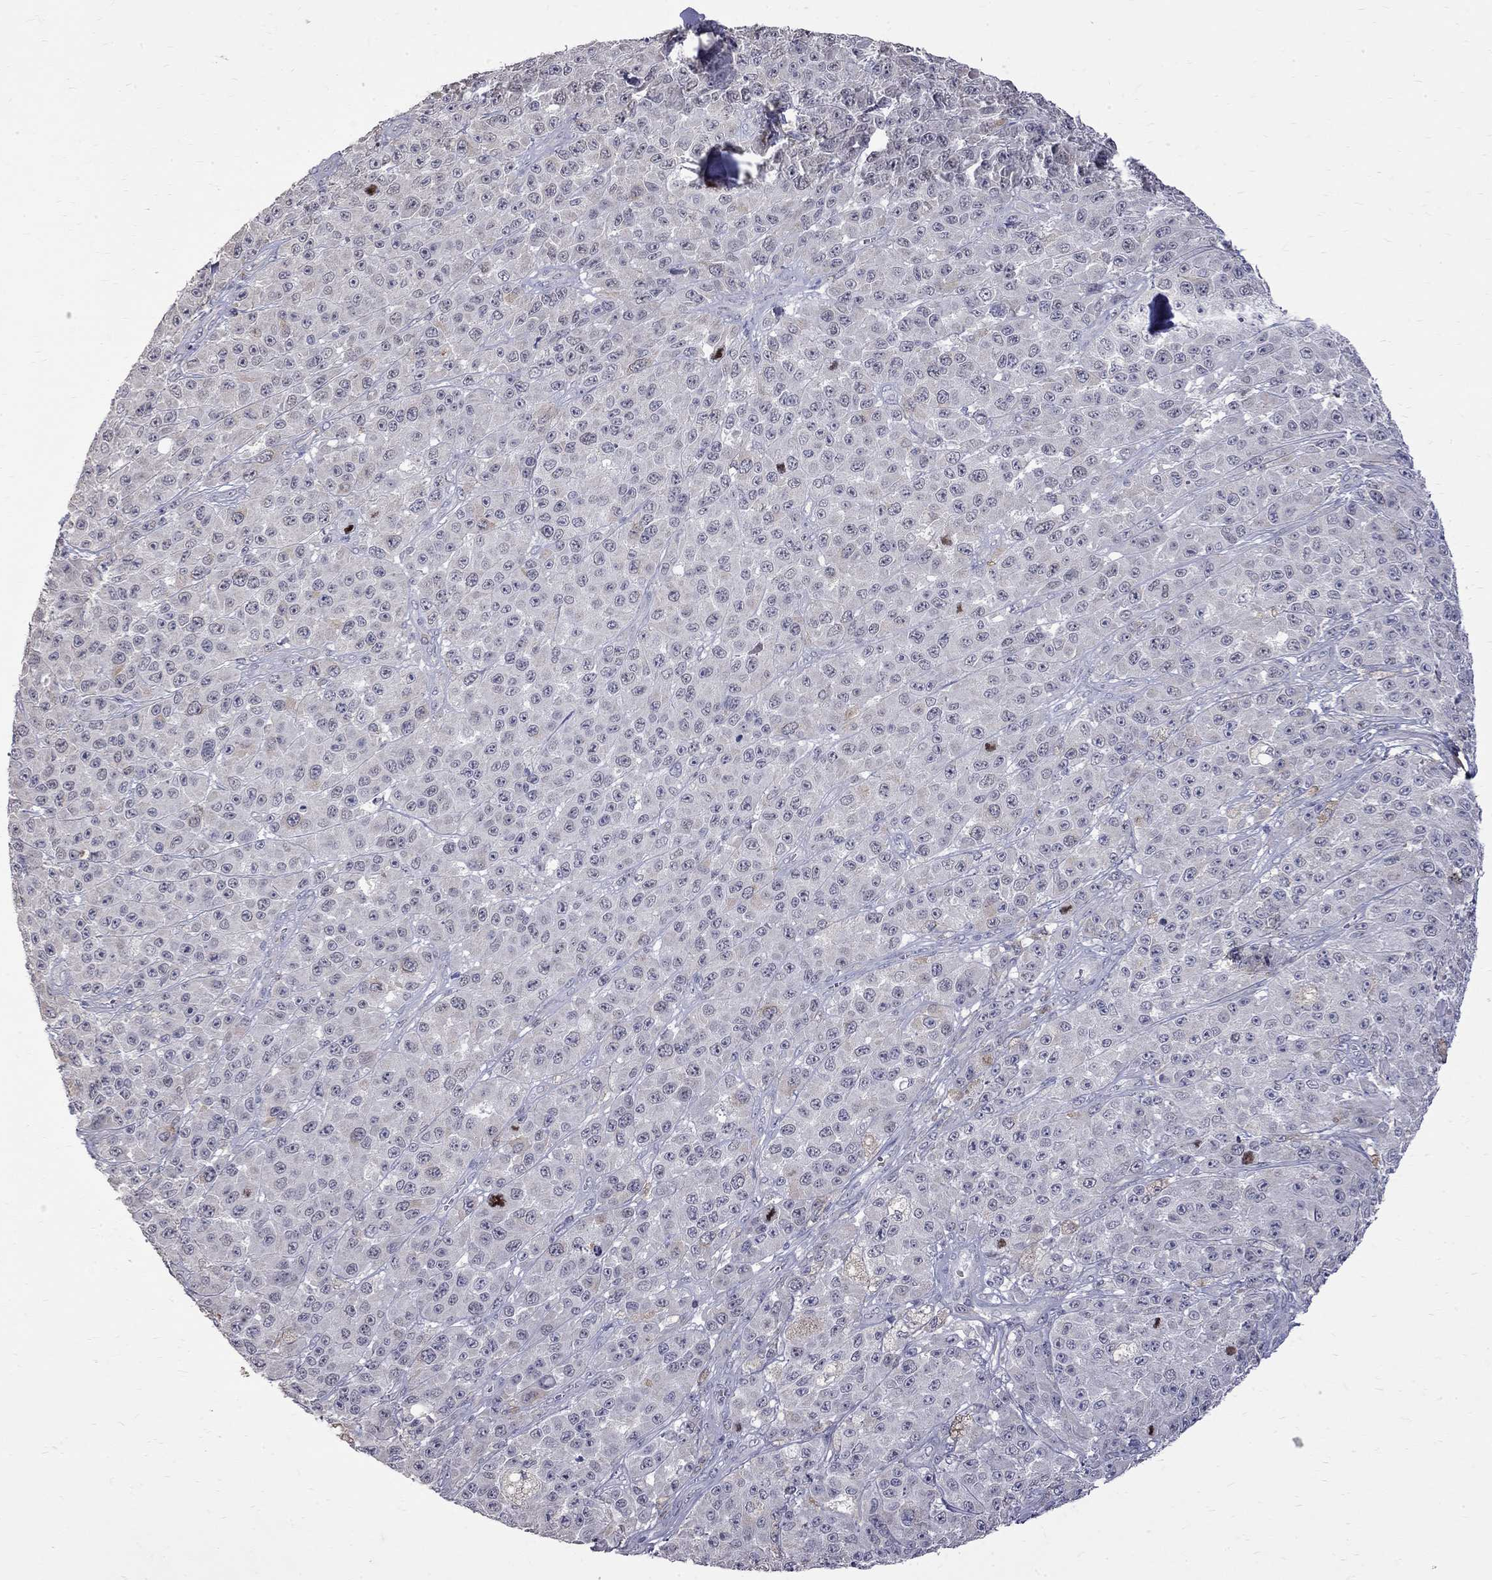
{"staining": {"intensity": "negative", "quantity": "none", "location": "none"}, "tissue": "melanoma", "cell_type": "Tumor cells", "image_type": "cancer", "snomed": [{"axis": "morphology", "description": "Malignant melanoma, NOS"}, {"axis": "topography", "description": "Skin"}], "caption": "Melanoma was stained to show a protein in brown. There is no significant positivity in tumor cells.", "gene": "CKAP2", "patient": {"sex": "female", "age": 58}}